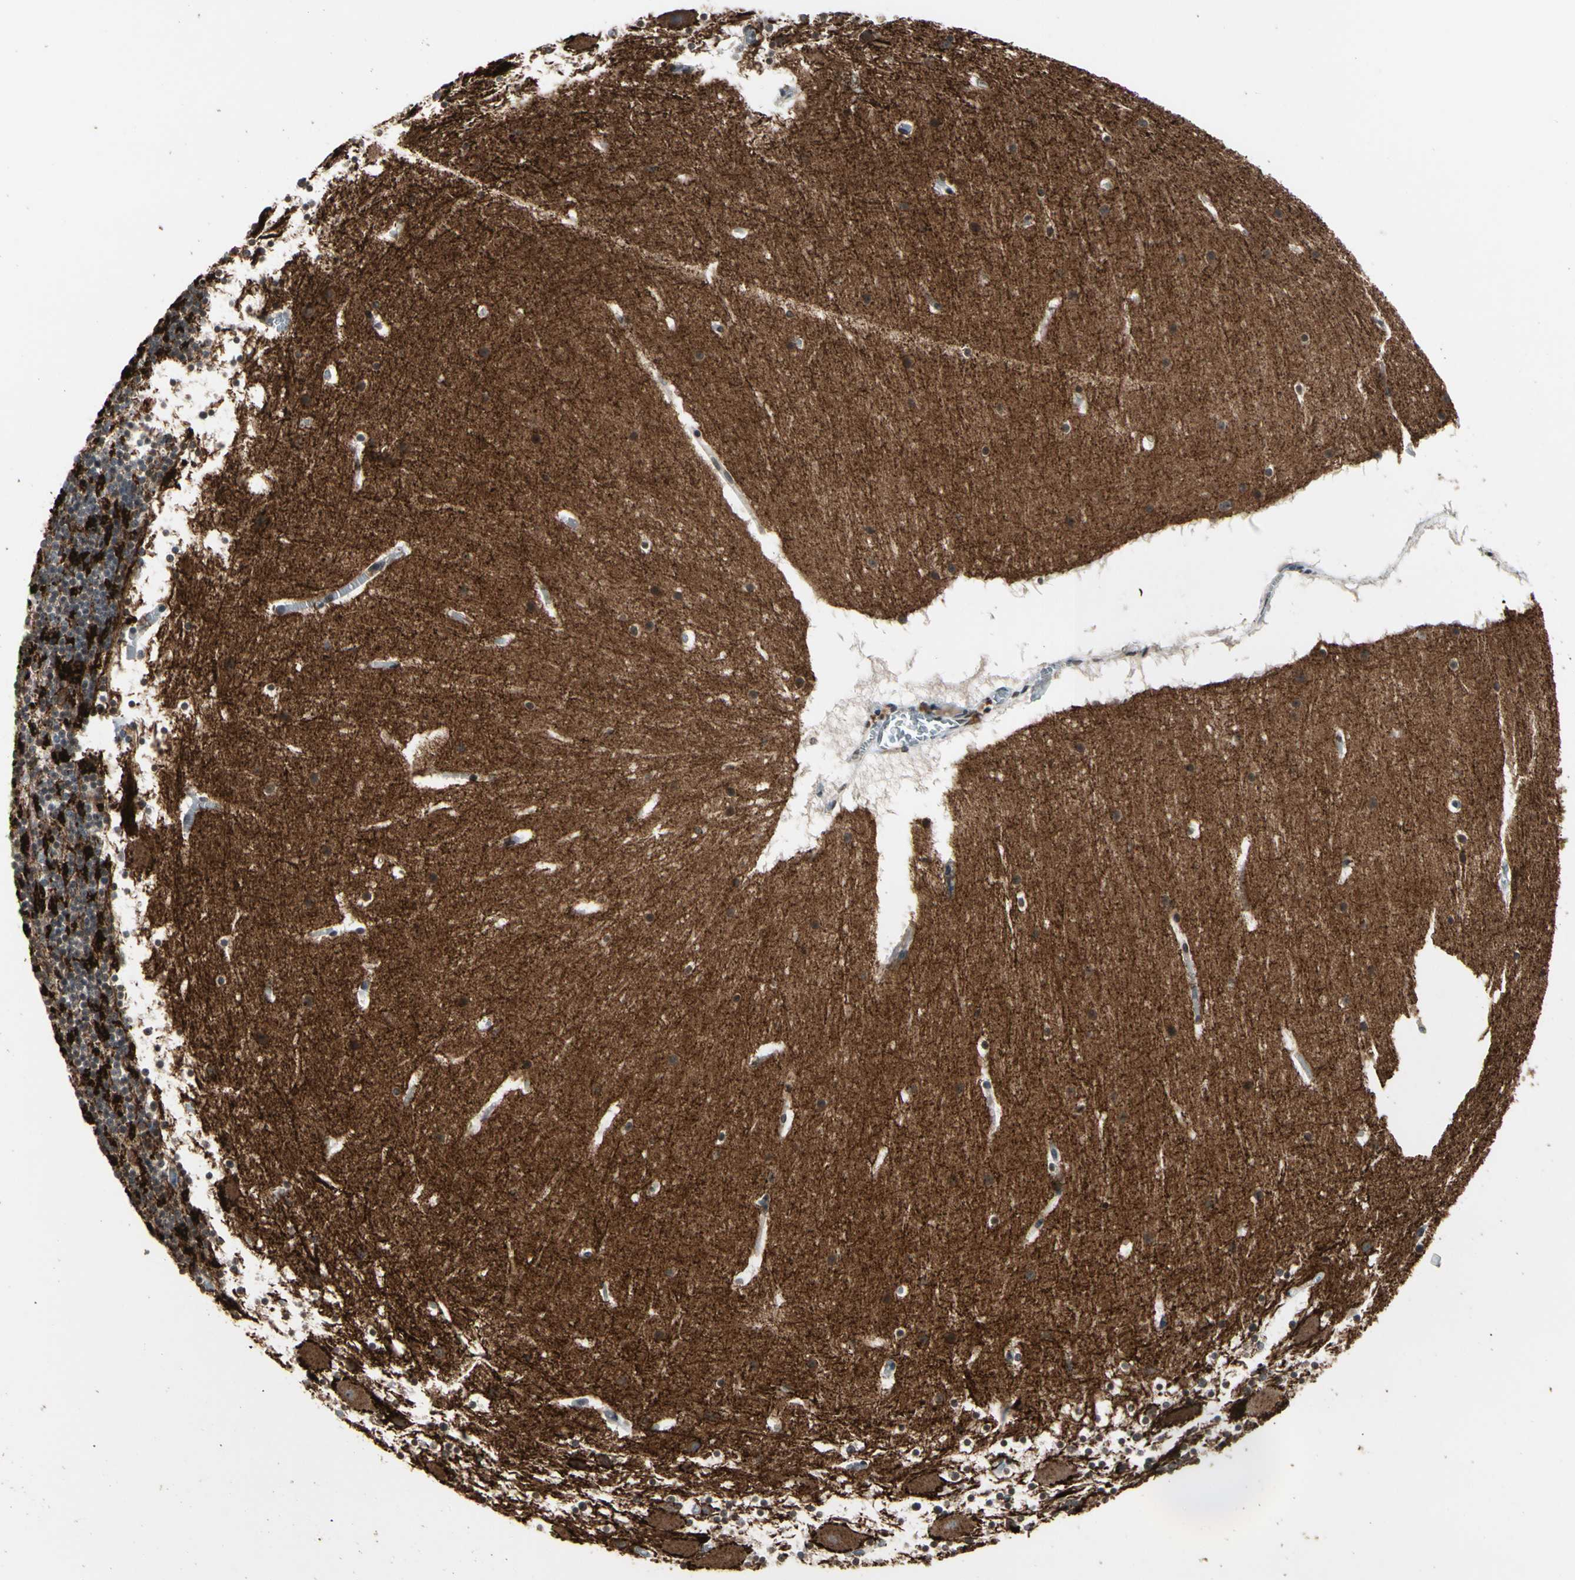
{"staining": {"intensity": "weak", "quantity": "<25%", "location": "cytoplasmic/membranous"}, "tissue": "cerebellum", "cell_type": "Cells in granular layer", "image_type": "normal", "snomed": [{"axis": "morphology", "description": "Normal tissue, NOS"}, {"axis": "topography", "description": "Cerebellum"}], "caption": "This is an immunohistochemistry (IHC) photomicrograph of normal human cerebellum. There is no staining in cells in granular layer.", "gene": "SV2A", "patient": {"sex": "male", "age": 45}}